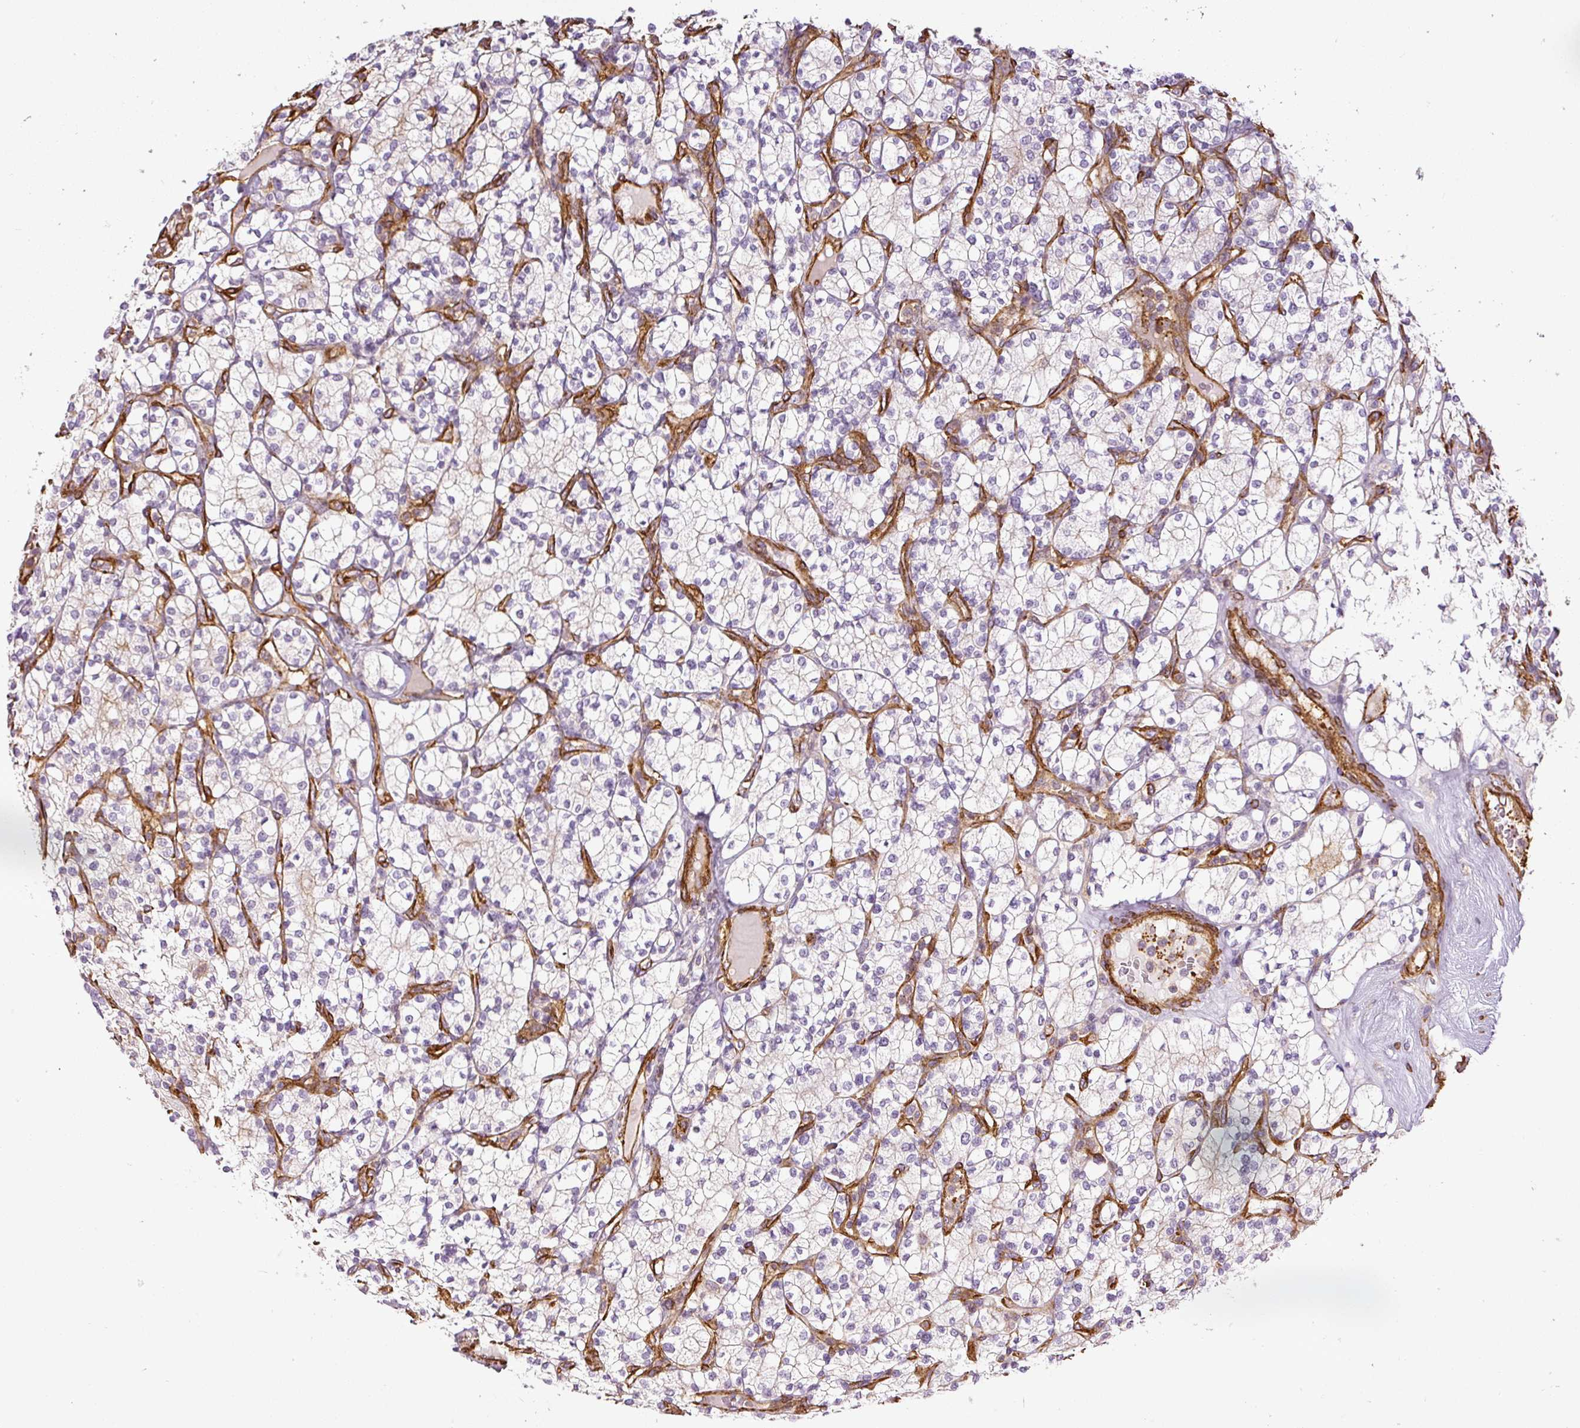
{"staining": {"intensity": "negative", "quantity": "none", "location": "none"}, "tissue": "renal cancer", "cell_type": "Tumor cells", "image_type": "cancer", "snomed": [{"axis": "morphology", "description": "Adenocarcinoma, NOS"}, {"axis": "topography", "description": "Kidney"}], "caption": "DAB immunohistochemical staining of human adenocarcinoma (renal) exhibits no significant expression in tumor cells.", "gene": "MYL12A", "patient": {"sex": "male", "age": 77}}